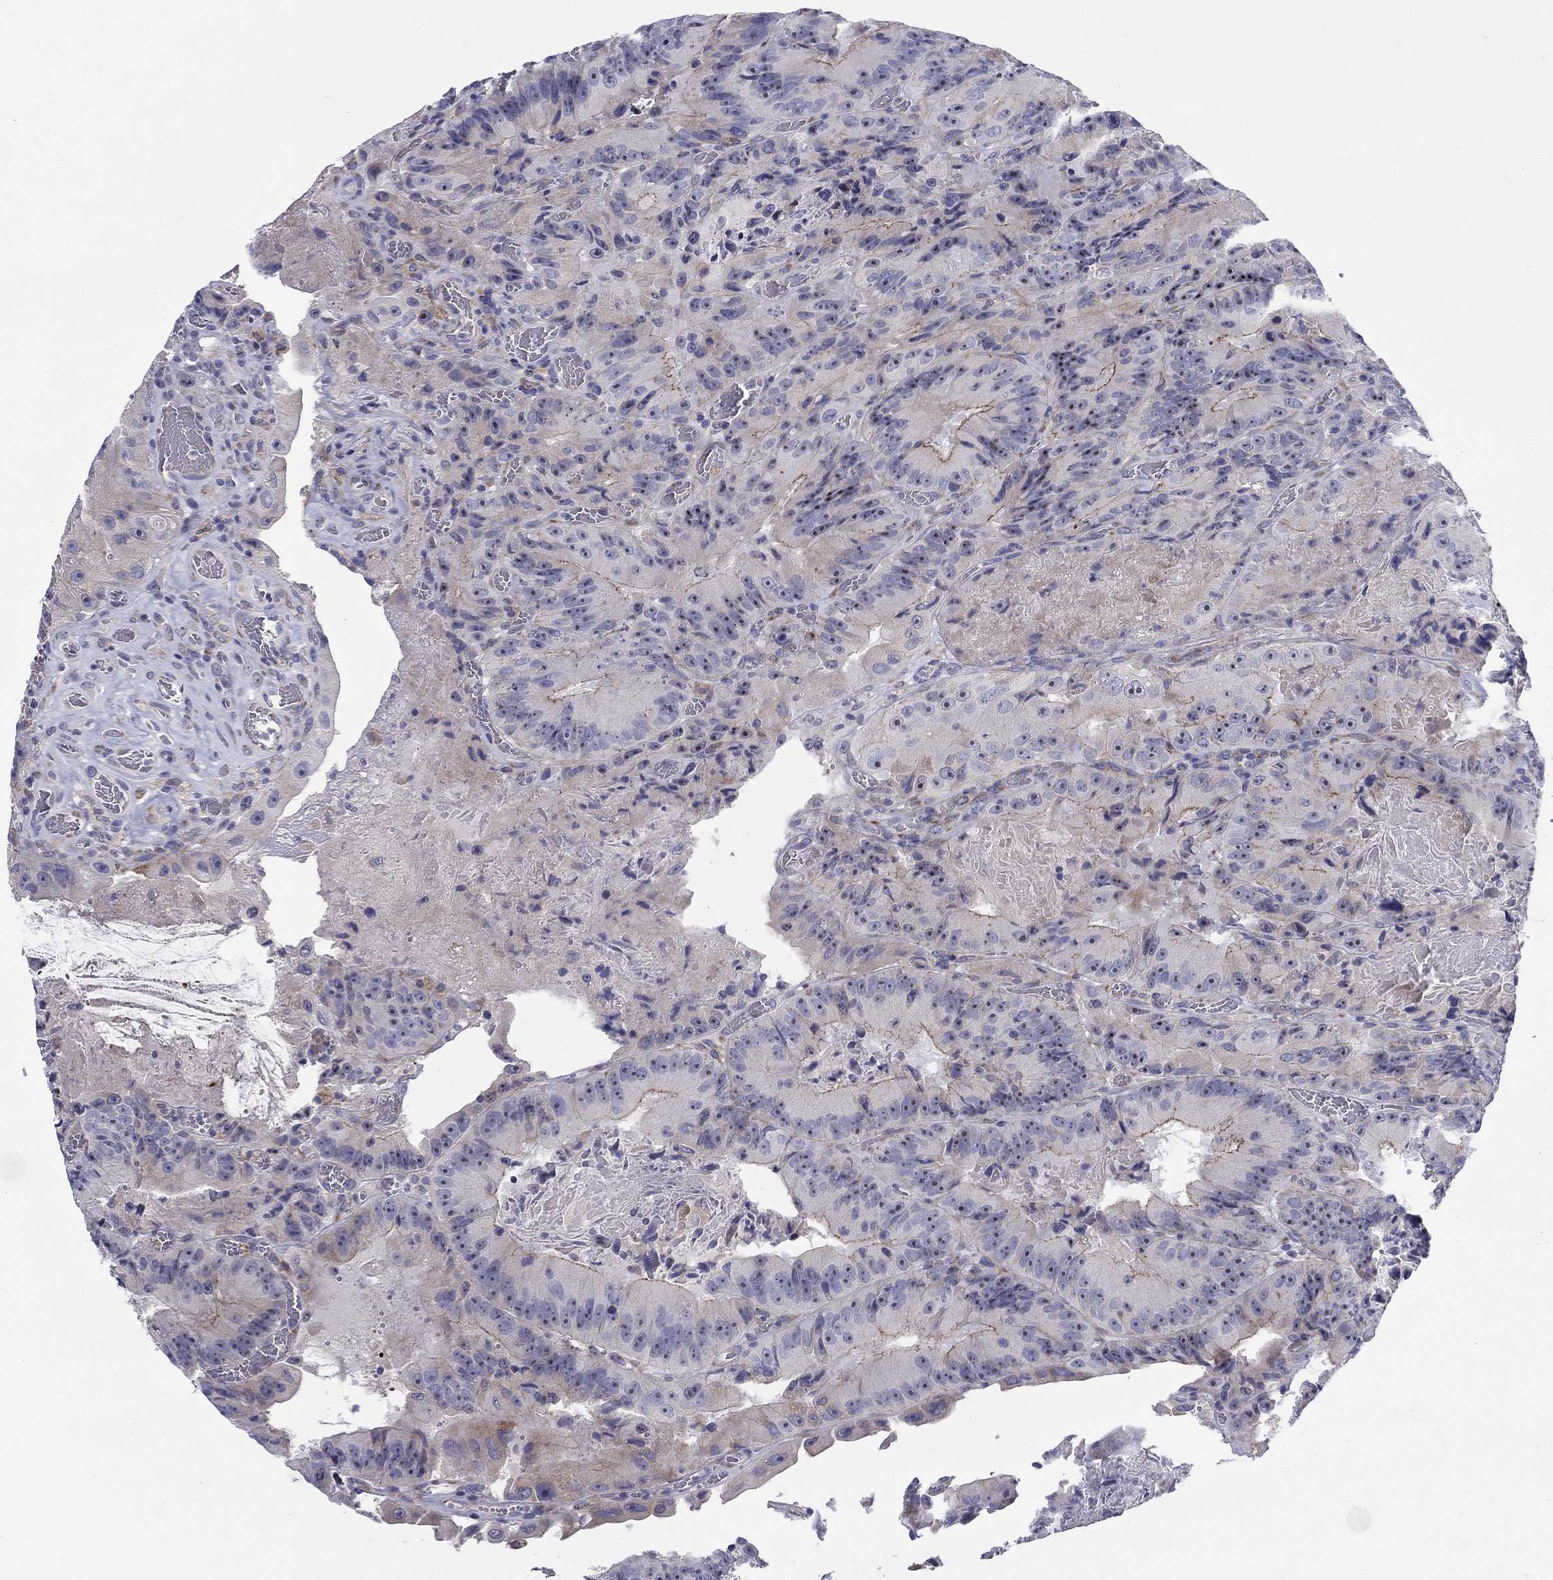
{"staining": {"intensity": "strong", "quantity": "25%-75%", "location": "cytoplasmic/membranous"}, "tissue": "colorectal cancer", "cell_type": "Tumor cells", "image_type": "cancer", "snomed": [{"axis": "morphology", "description": "Adenocarcinoma, NOS"}, {"axis": "topography", "description": "Colon"}], "caption": "Protein expression analysis of human colorectal adenocarcinoma reveals strong cytoplasmic/membranous expression in about 25%-75% of tumor cells.", "gene": "QRFPR", "patient": {"sex": "female", "age": 86}}